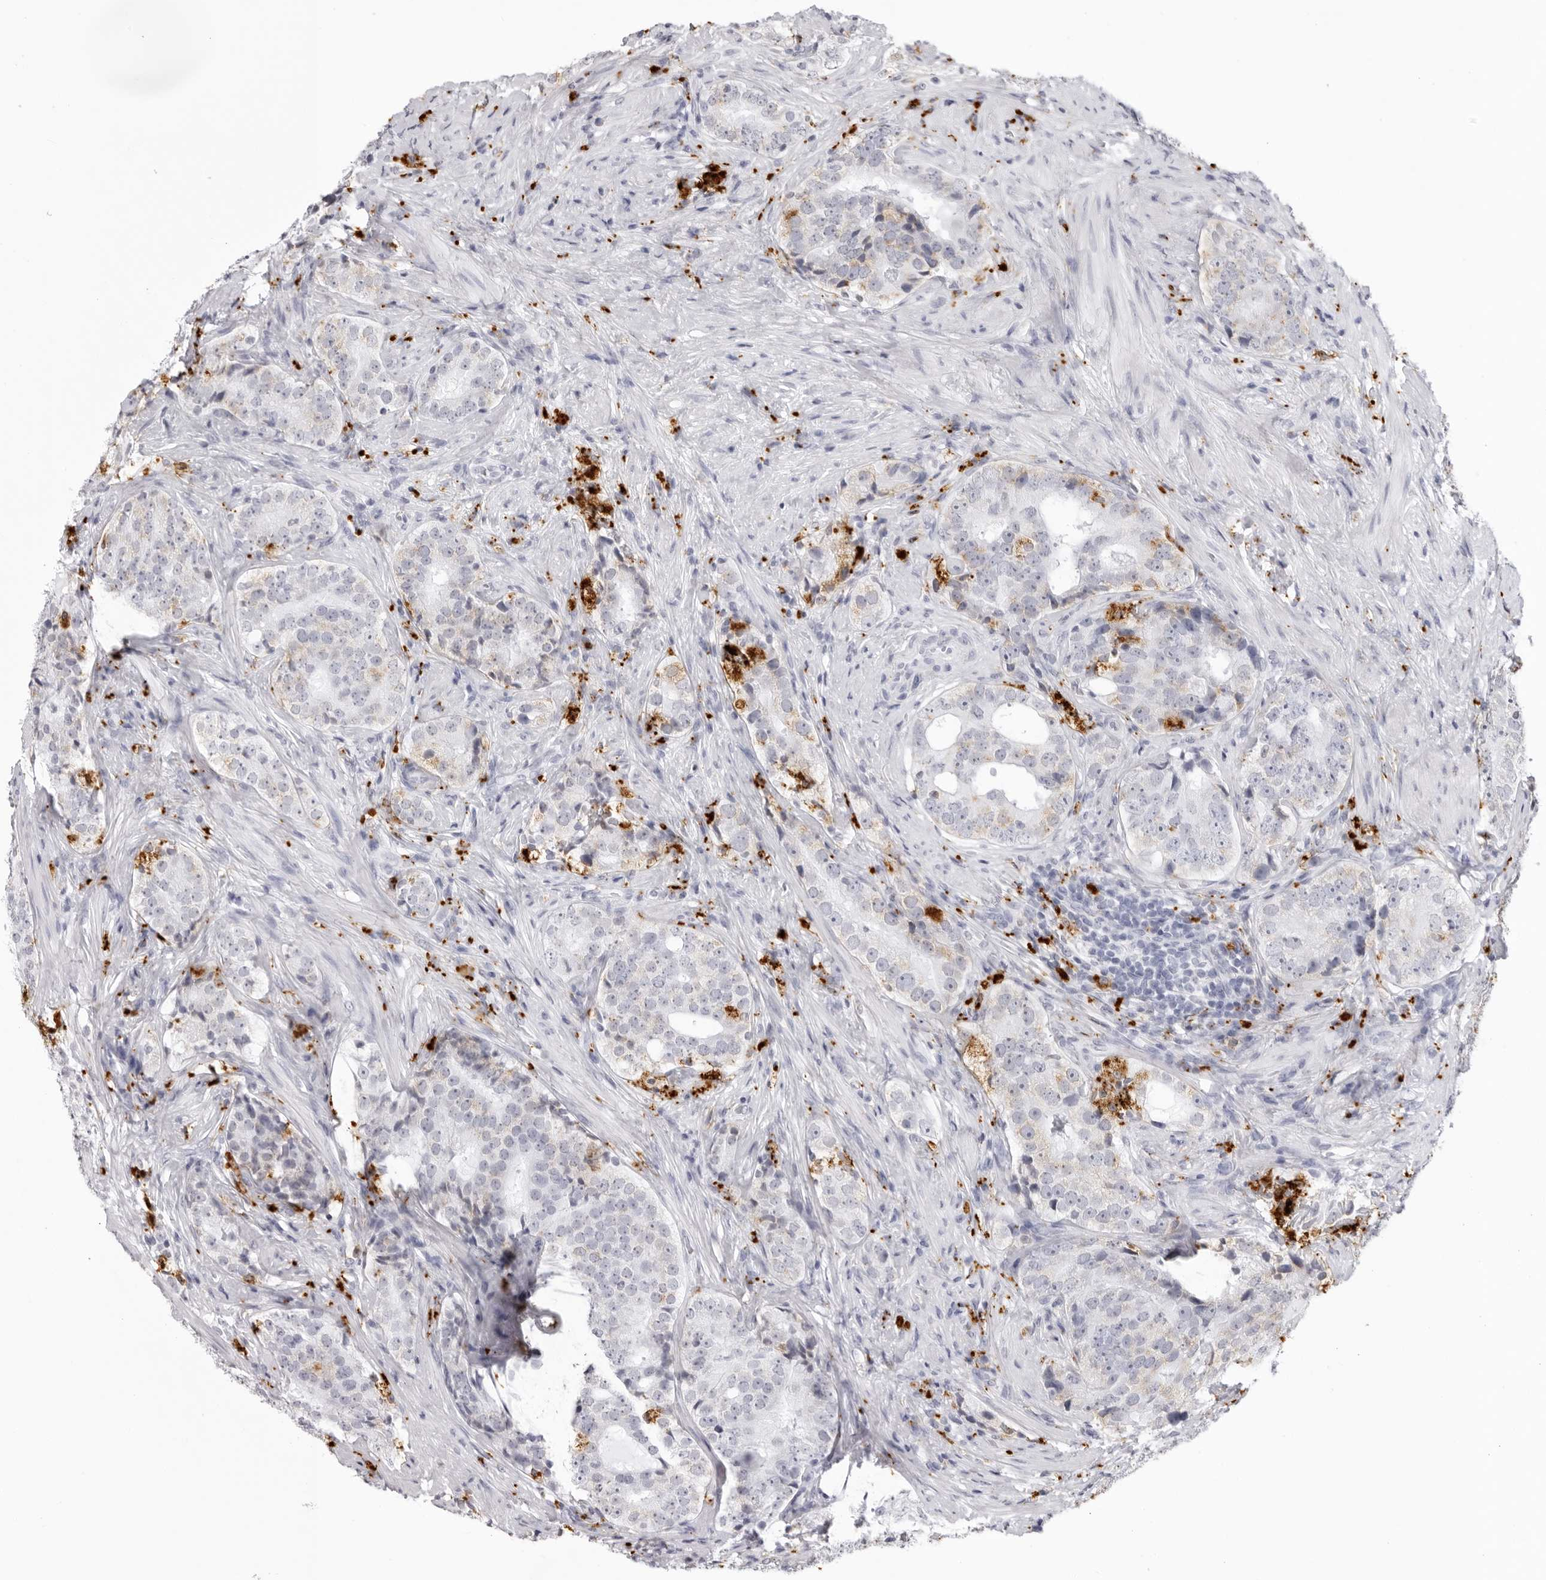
{"staining": {"intensity": "weak", "quantity": "<25%", "location": "cytoplasmic/membranous"}, "tissue": "prostate cancer", "cell_type": "Tumor cells", "image_type": "cancer", "snomed": [{"axis": "morphology", "description": "Adenocarcinoma, High grade"}, {"axis": "topography", "description": "Prostate"}], "caption": "Tumor cells are negative for brown protein staining in adenocarcinoma (high-grade) (prostate).", "gene": "IL25", "patient": {"sex": "male", "age": 56}}